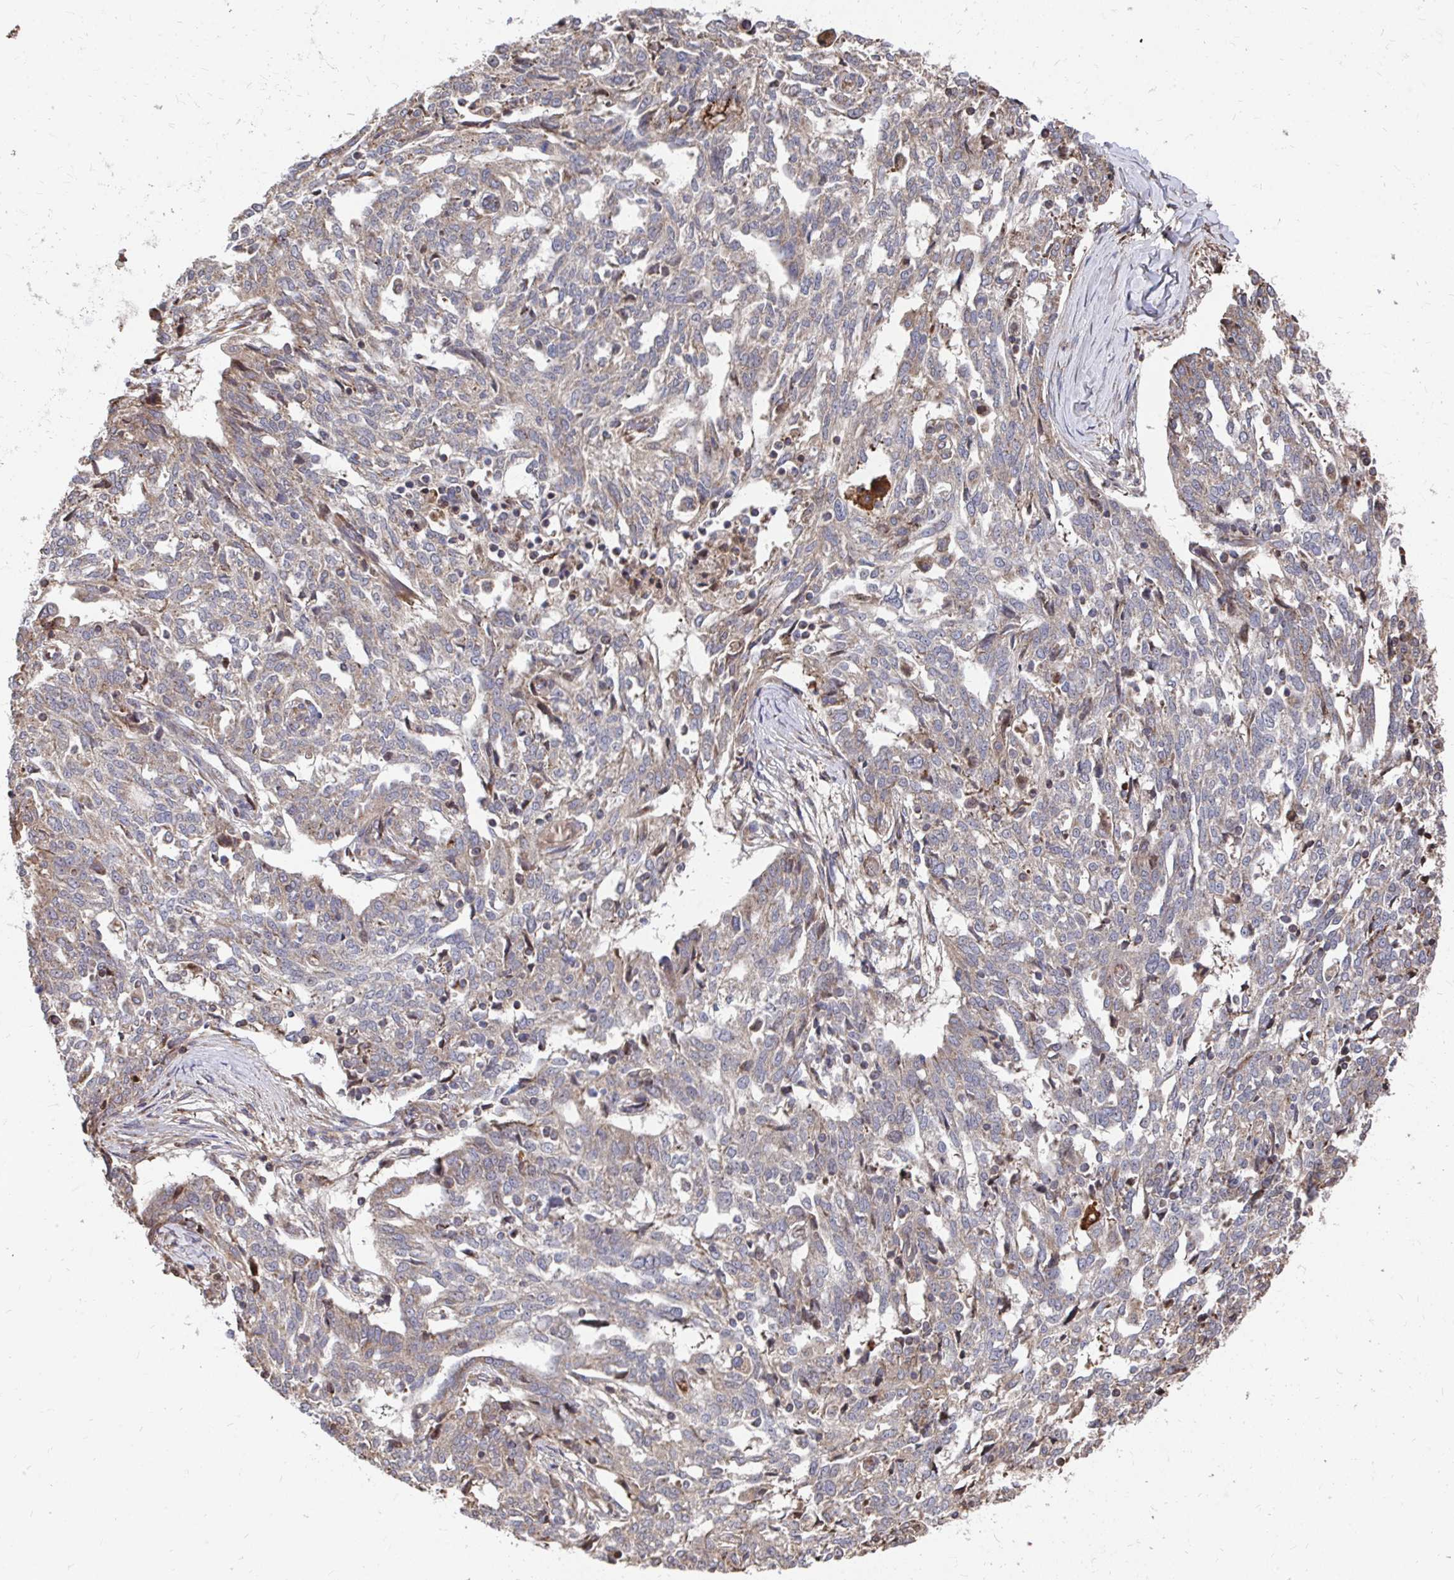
{"staining": {"intensity": "weak", "quantity": "<25%", "location": "cytoplasmic/membranous"}, "tissue": "ovarian cancer", "cell_type": "Tumor cells", "image_type": "cancer", "snomed": [{"axis": "morphology", "description": "Cystadenocarcinoma, serous, NOS"}, {"axis": "topography", "description": "Ovary"}], "caption": "A high-resolution micrograph shows IHC staining of ovarian cancer (serous cystadenocarcinoma), which reveals no significant expression in tumor cells.", "gene": "FAM89A", "patient": {"sex": "female", "age": 67}}